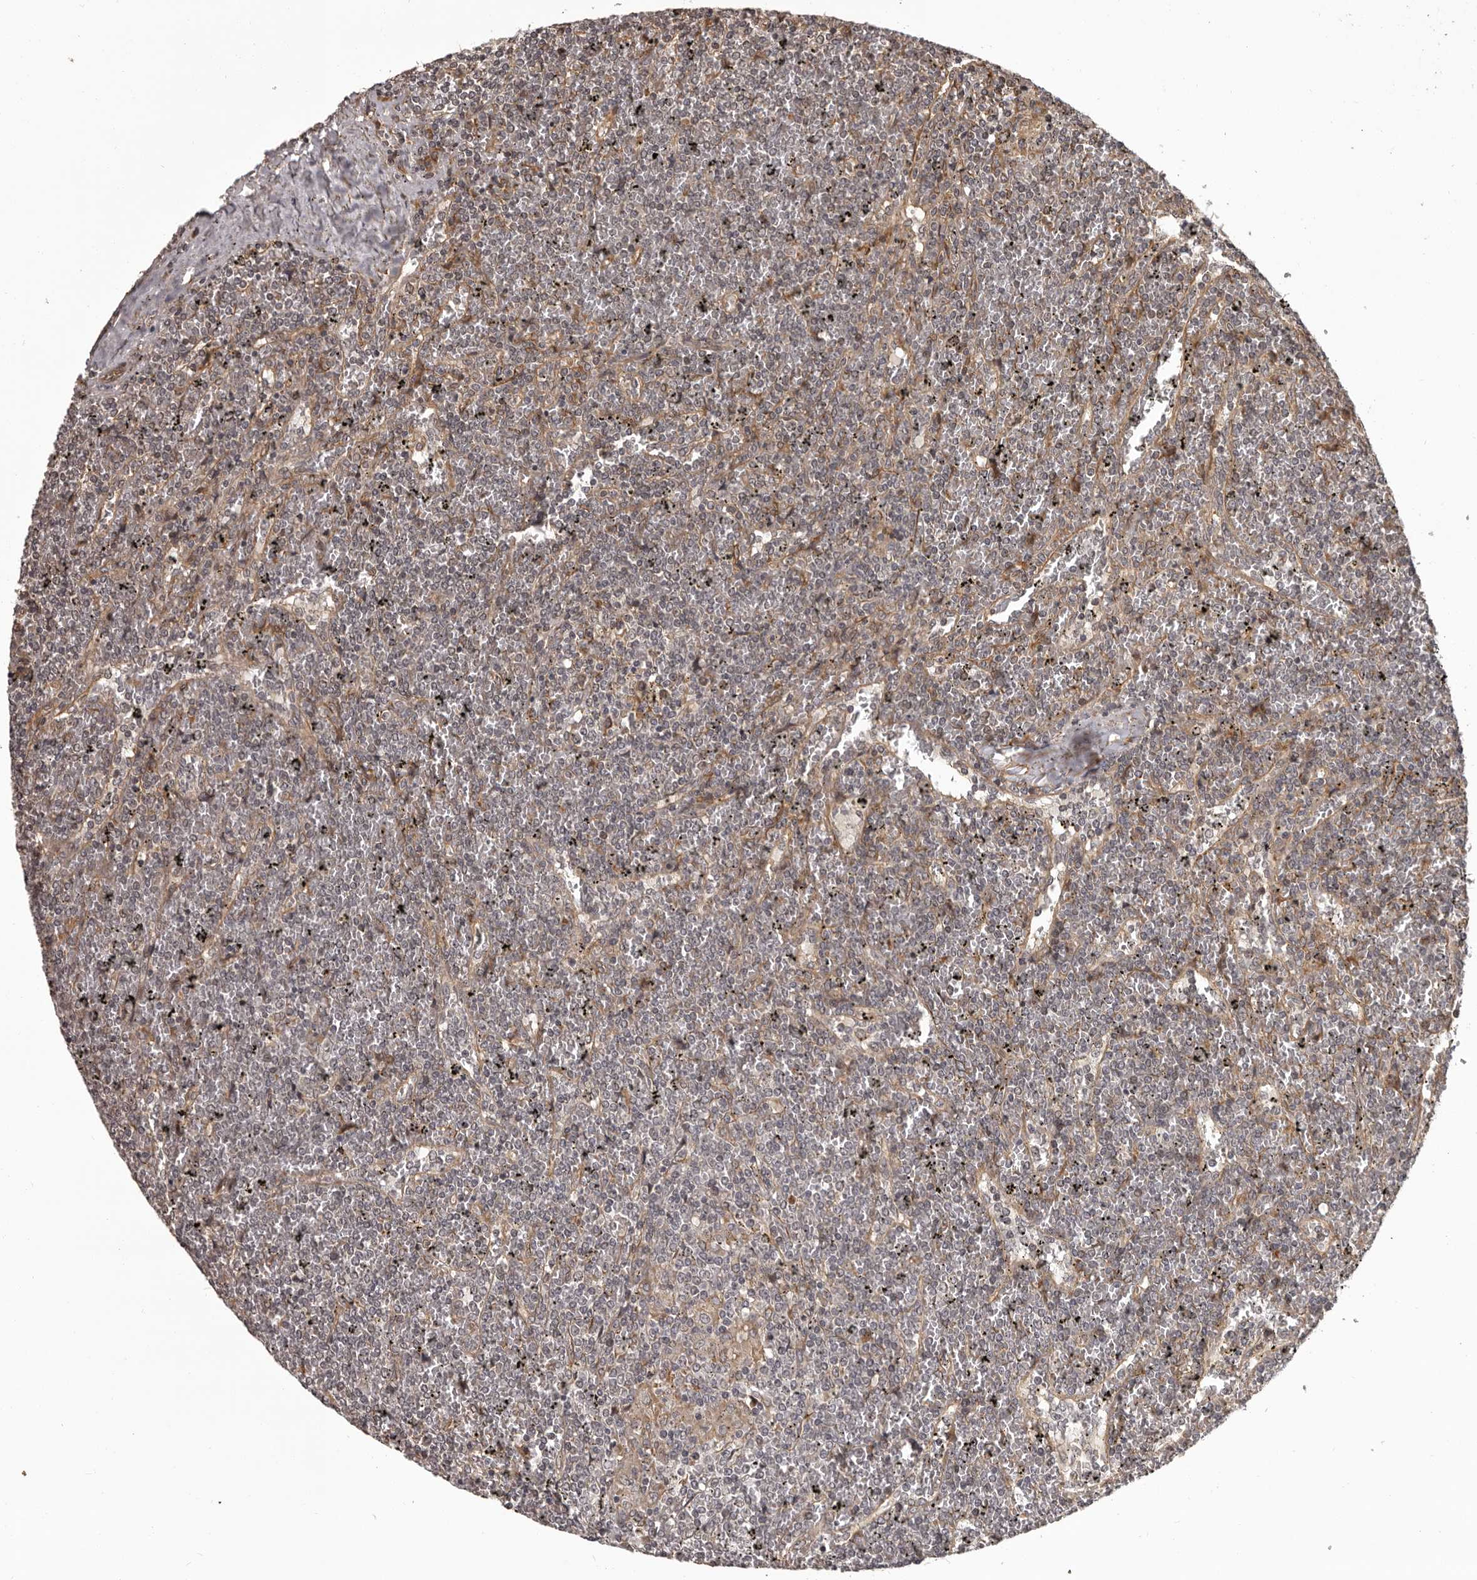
{"staining": {"intensity": "negative", "quantity": "none", "location": "none"}, "tissue": "lymphoma", "cell_type": "Tumor cells", "image_type": "cancer", "snomed": [{"axis": "morphology", "description": "Malignant lymphoma, non-Hodgkin's type, Low grade"}, {"axis": "topography", "description": "Spleen"}], "caption": "Tumor cells are negative for brown protein staining in low-grade malignant lymphoma, non-Hodgkin's type.", "gene": "SLITRK6", "patient": {"sex": "female", "age": 19}}